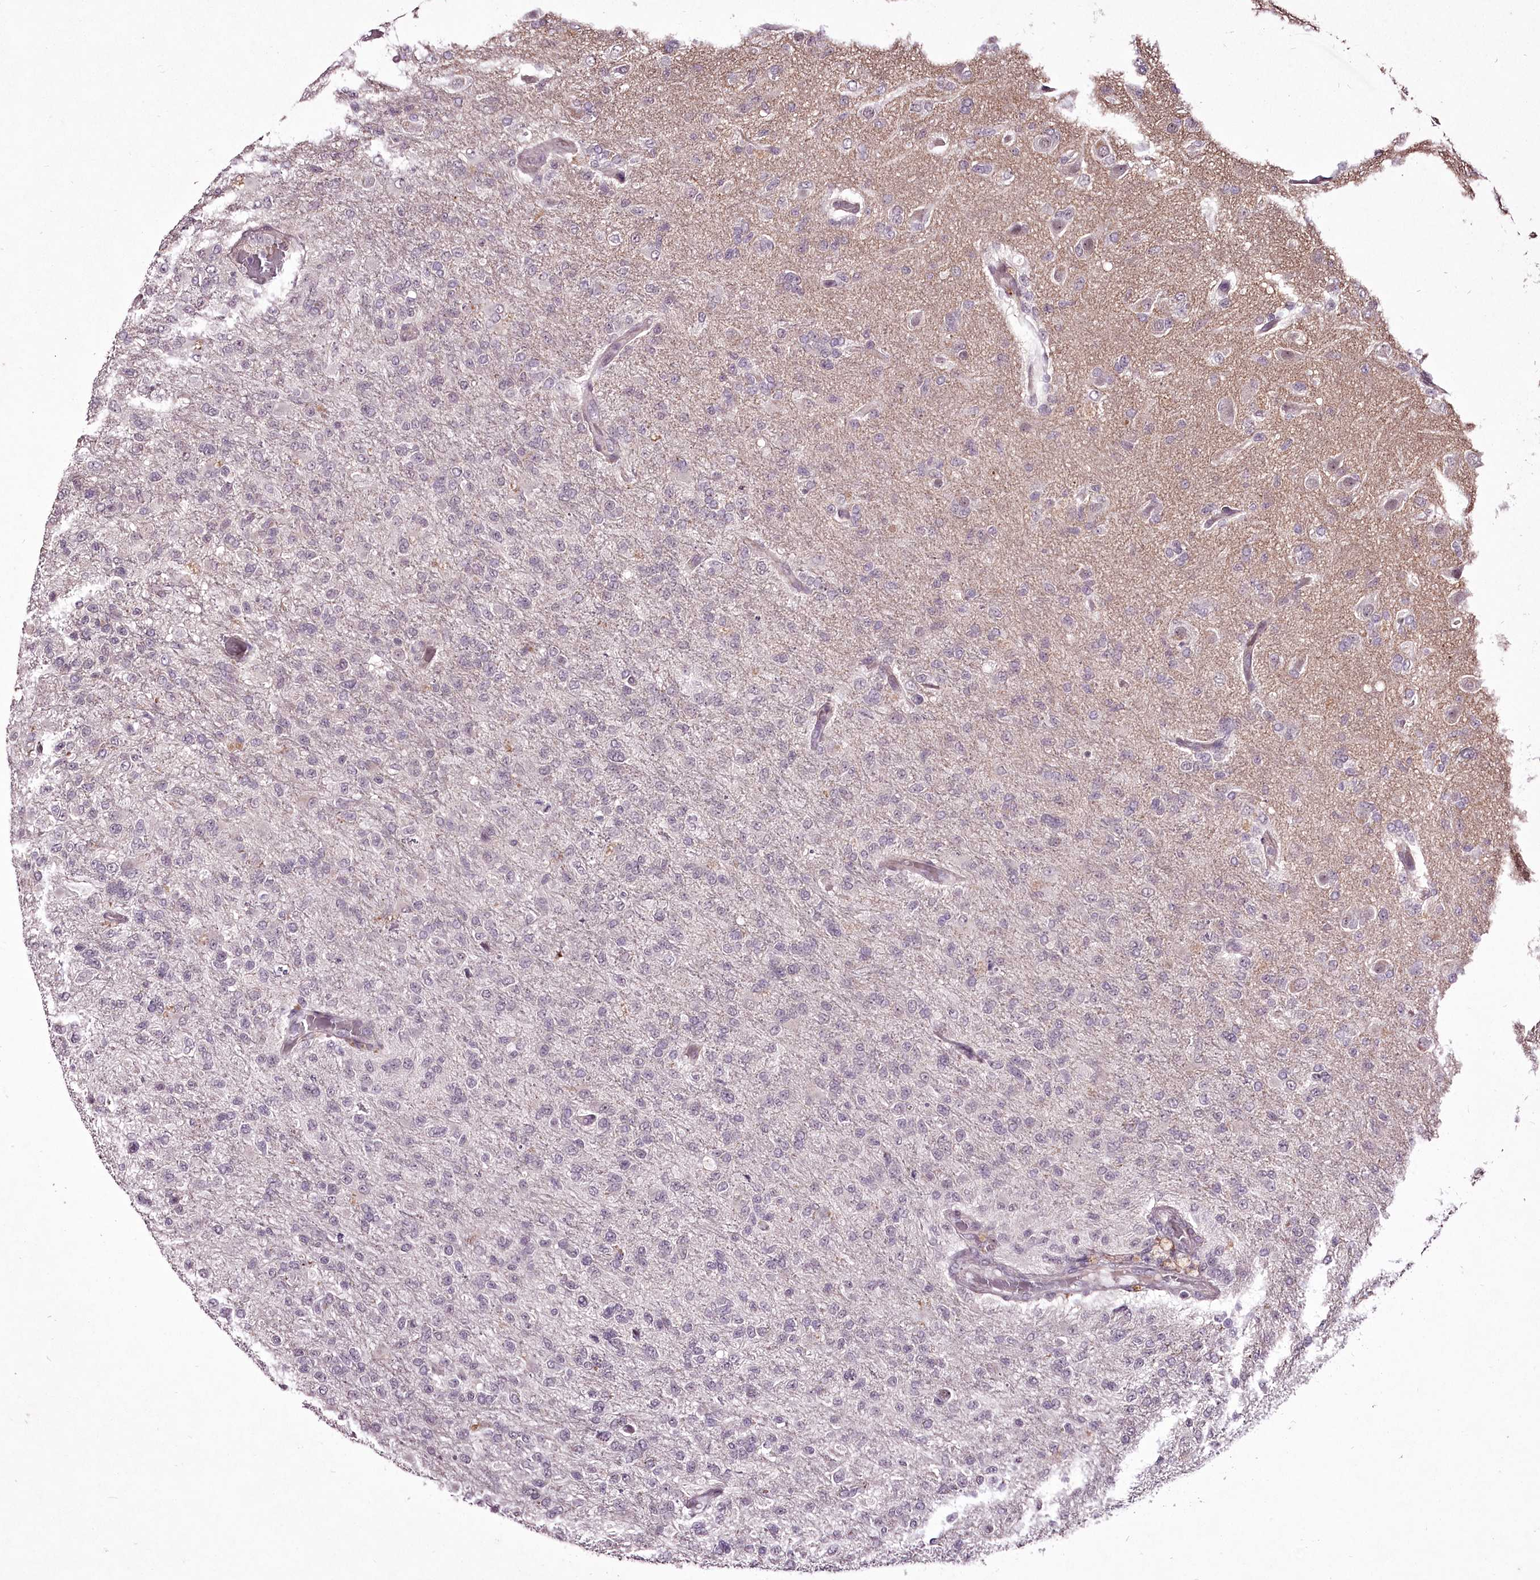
{"staining": {"intensity": "negative", "quantity": "none", "location": "none"}, "tissue": "glioma", "cell_type": "Tumor cells", "image_type": "cancer", "snomed": [{"axis": "morphology", "description": "Glioma, malignant, High grade"}, {"axis": "topography", "description": "Brain"}], "caption": "IHC of malignant glioma (high-grade) shows no staining in tumor cells.", "gene": "ADRA1D", "patient": {"sex": "female", "age": 74}}